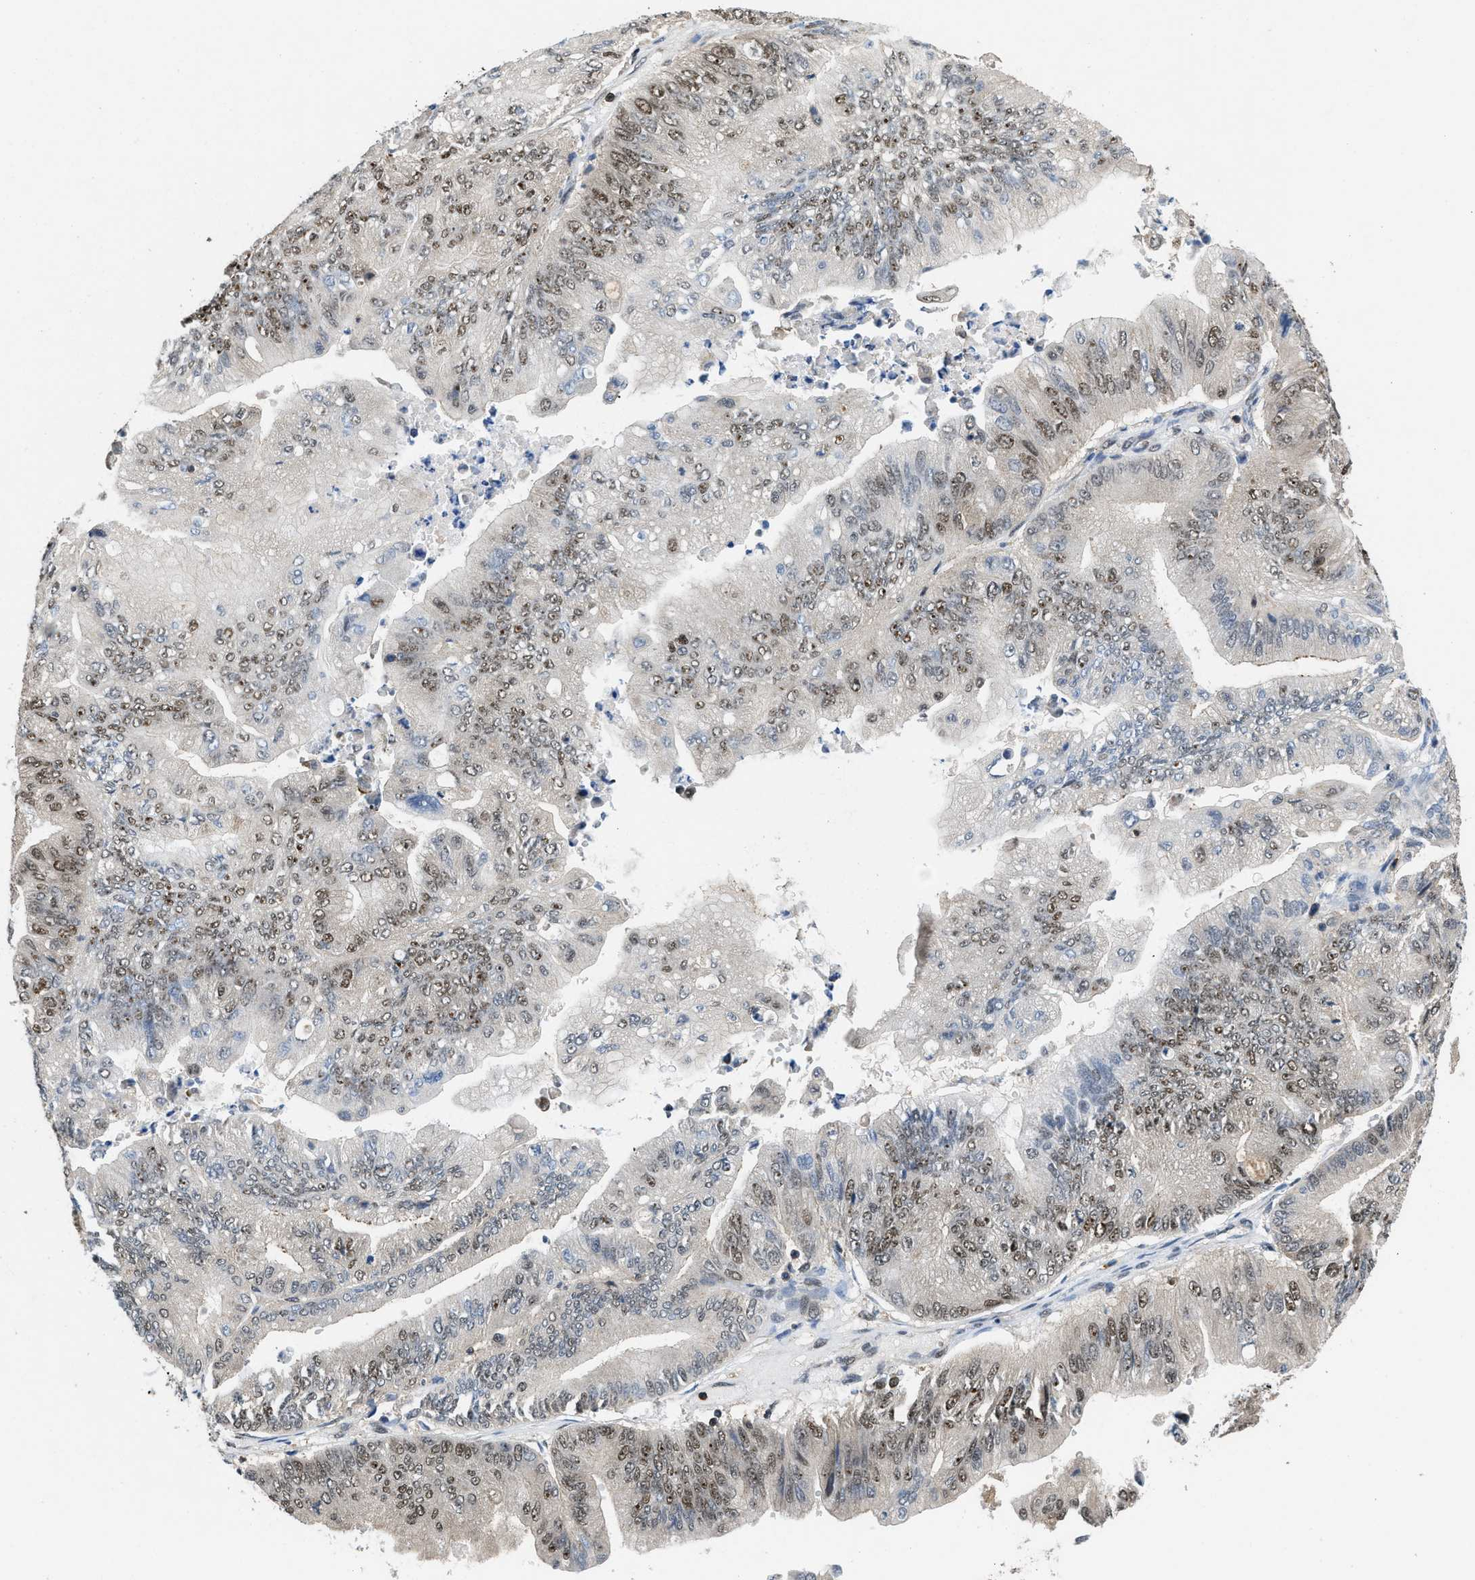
{"staining": {"intensity": "weak", "quantity": "25%-75%", "location": "nuclear"}, "tissue": "ovarian cancer", "cell_type": "Tumor cells", "image_type": "cancer", "snomed": [{"axis": "morphology", "description": "Cystadenocarcinoma, mucinous, NOS"}, {"axis": "topography", "description": "Ovary"}], "caption": "Brown immunohistochemical staining in human mucinous cystadenocarcinoma (ovarian) shows weak nuclear staining in about 25%-75% of tumor cells.", "gene": "ATF7IP", "patient": {"sex": "female", "age": 61}}